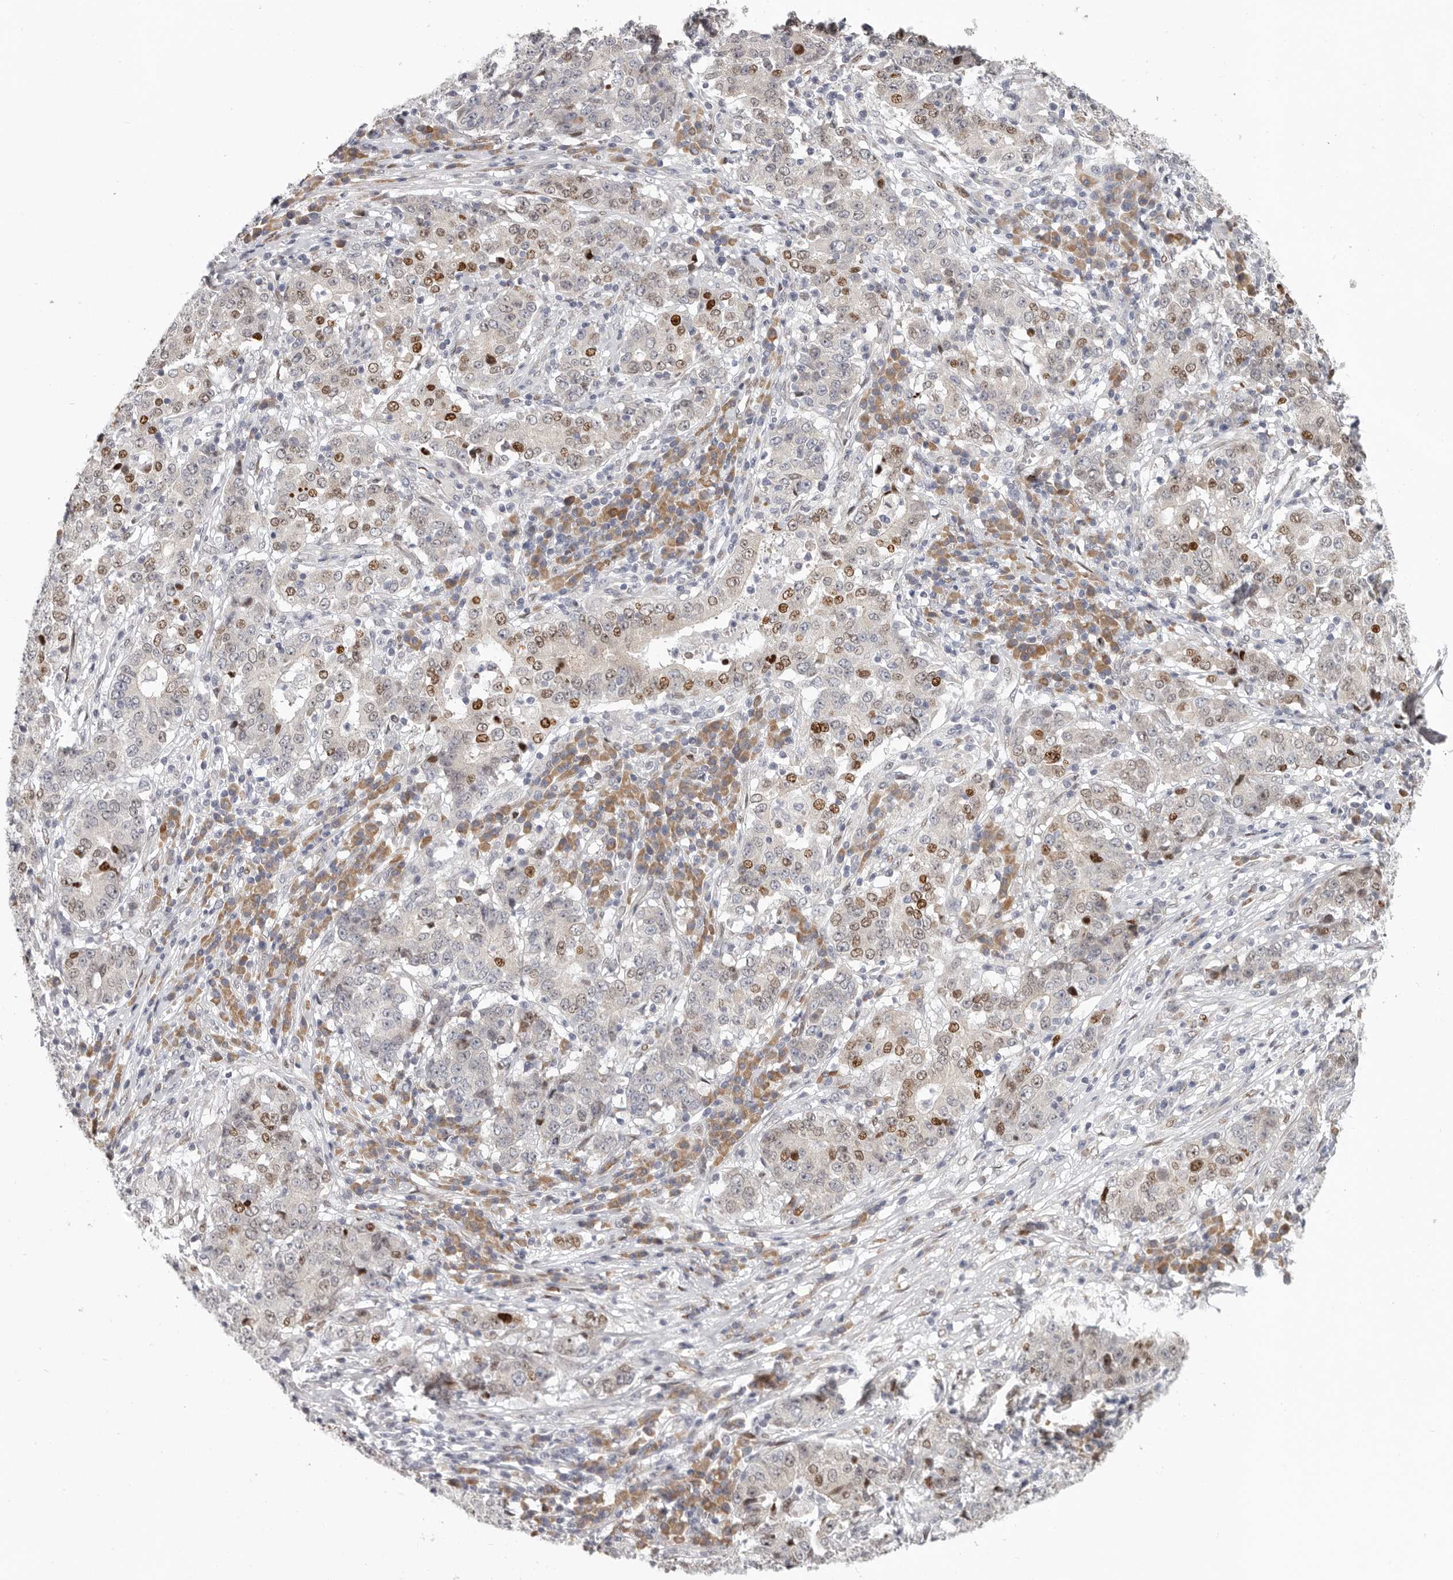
{"staining": {"intensity": "moderate", "quantity": "25%-75%", "location": "nuclear"}, "tissue": "stomach cancer", "cell_type": "Tumor cells", "image_type": "cancer", "snomed": [{"axis": "morphology", "description": "Adenocarcinoma, NOS"}, {"axis": "topography", "description": "Stomach"}], "caption": "The micrograph shows a brown stain indicating the presence of a protein in the nuclear of tumor cells in adenocarcinoma (stomach). (Brightfield microscopy of DAB IHC at high magnification).", "gene": "SRP19", "patient": {"sex": "male", "age": 59}}